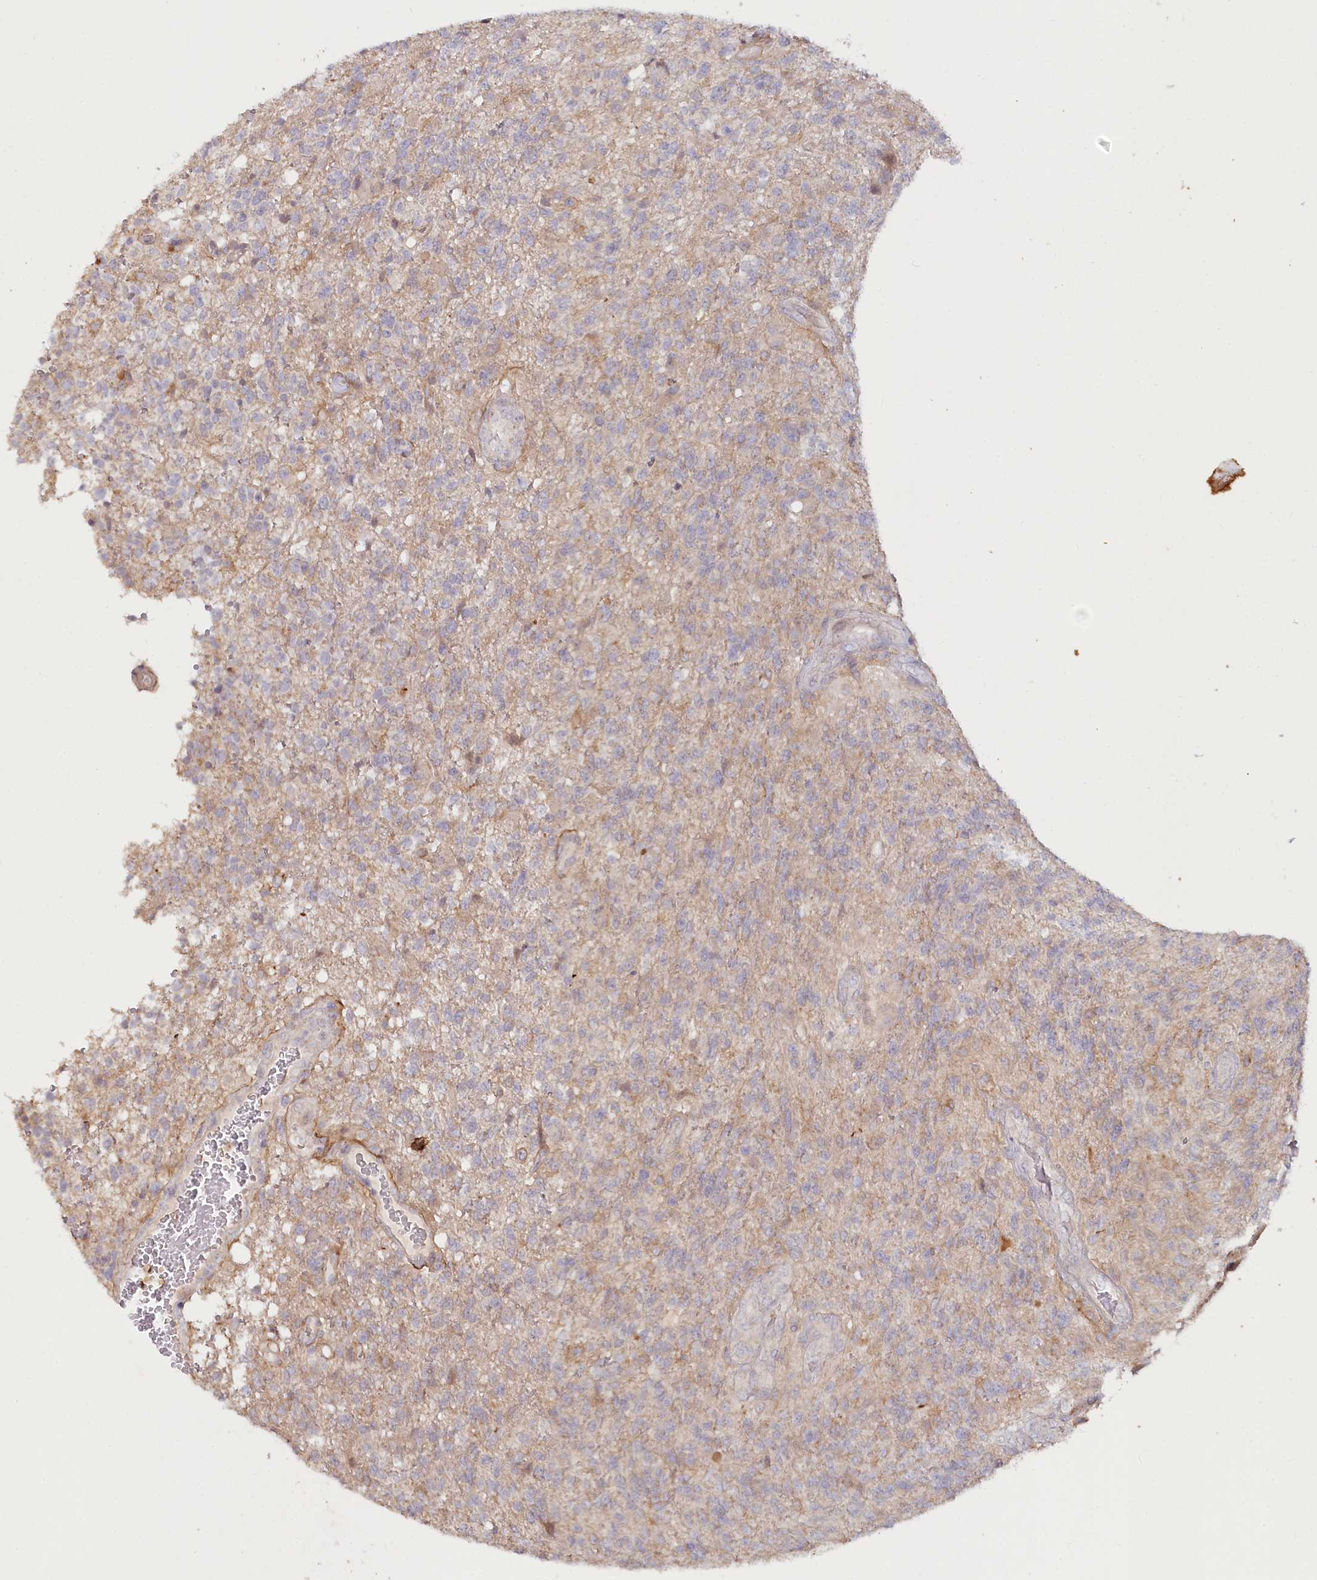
{"staining": {"intensity": "weak", "quantity": "25%-75%", "location": "cytoplasmic/membranous"}, "tissue": "glioma", "cell_type": "Tumor cells", "image_type": "cancer", "snomed": [{"axis": "morphology", "description": "Glioma, malignant, High grade"}, {"axis": "topography", "description": "Brain"}], "caption": "Immunohistochemical staining of high-grade glioma (malignant) displays low levels of weak cytoplasmic/membranous protein expression in approximately 25%-75% of tumor cells.", "gene": "ALDH3B1", "patient": {"sex": "male", "age": 56}}